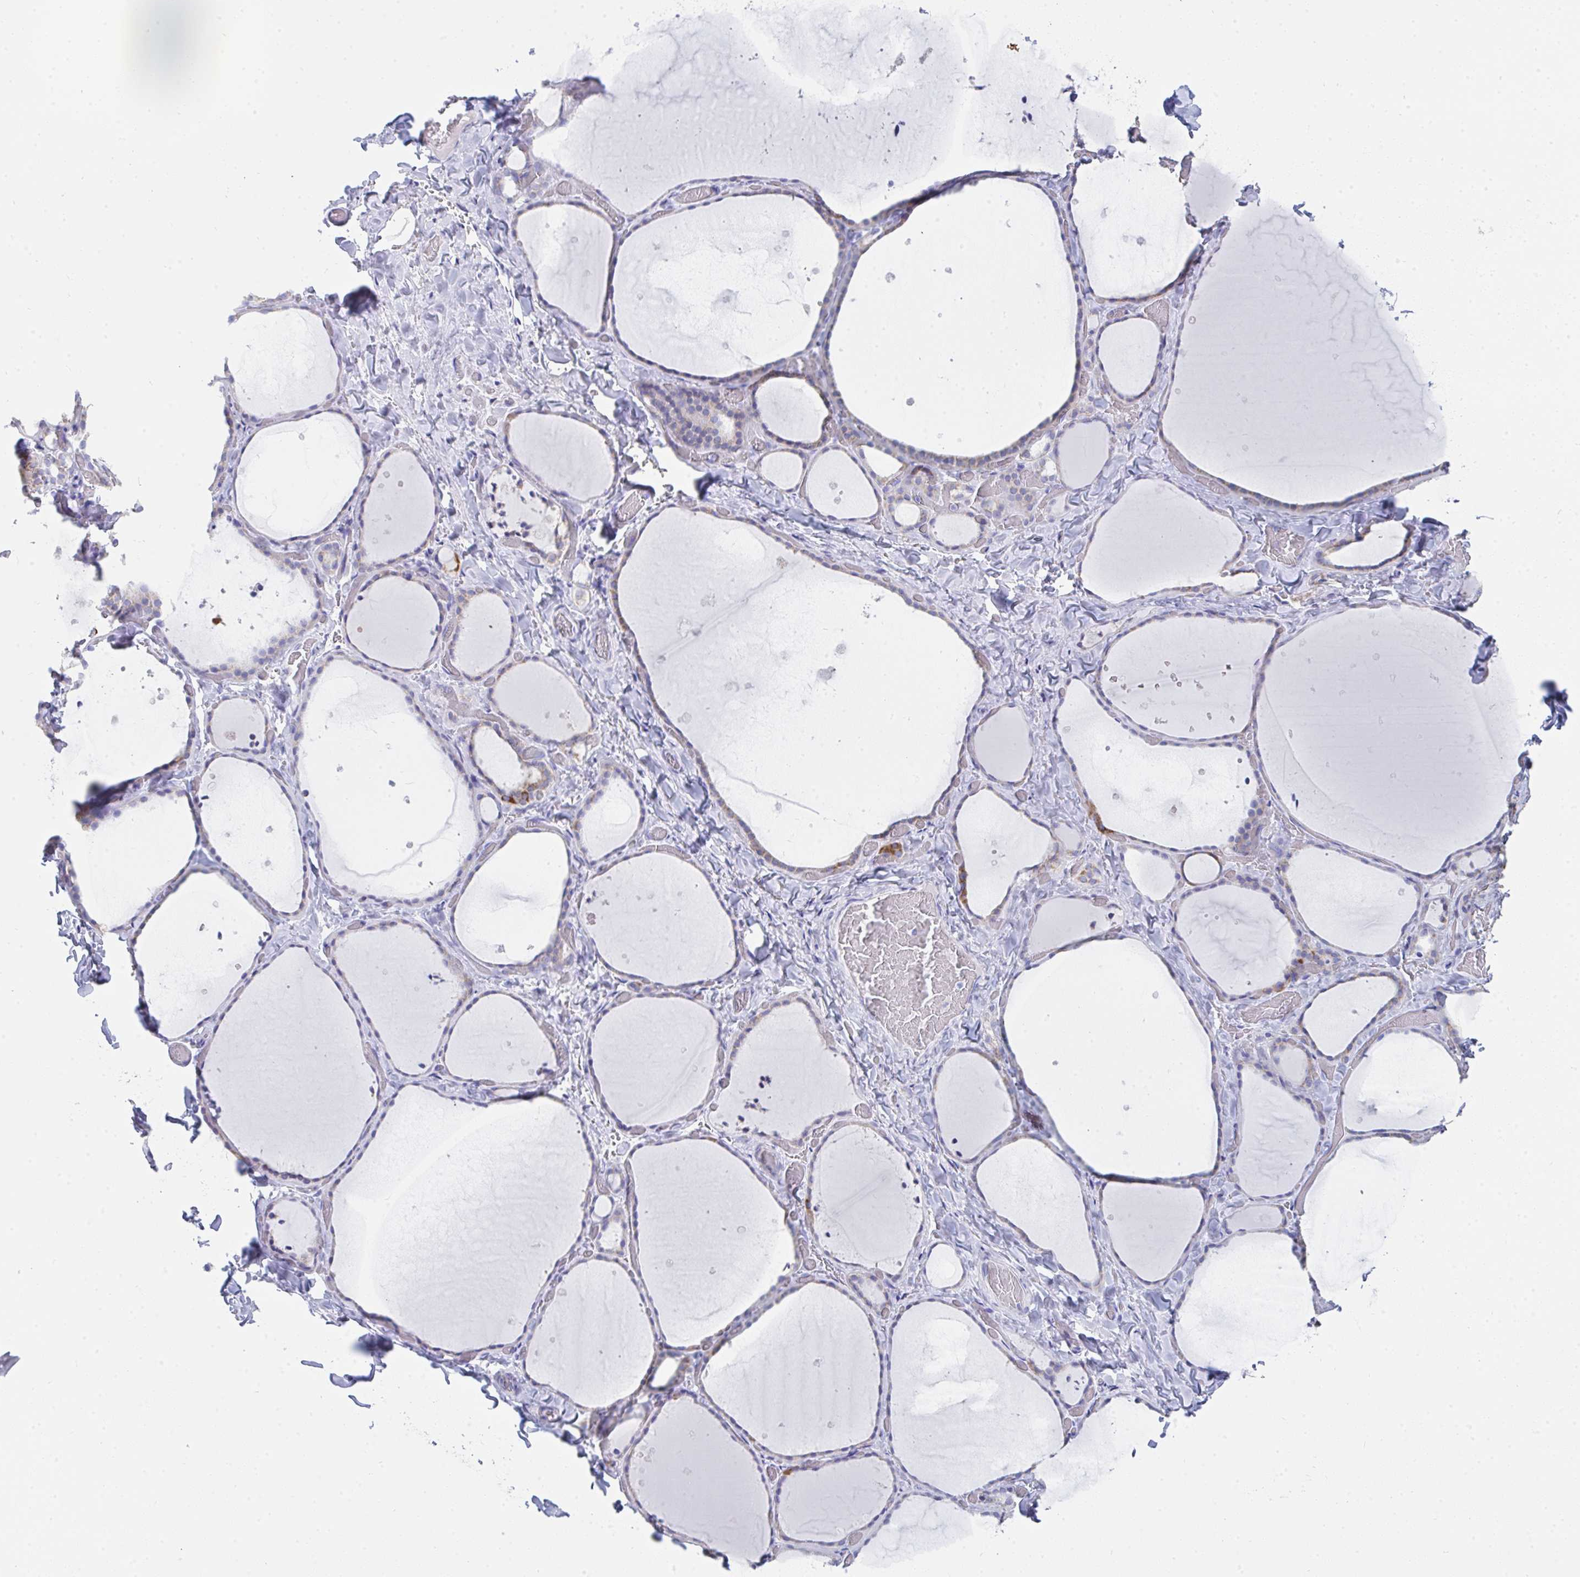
{"staining": {"intensity": "moderate", "quantity": "<25%", "location": "cytoplasmic/membranous"}, "tissue": "thyroid gland", "cell_type": "Glandular cells", "image_type": "normal", "snomed": [{"axis": "morphology", "description": "Normal tissue, NOS"}, {"axis": "topography", "description": "Thyroid gland"}], "caption": "Immunohistochemical staining of normal human thyroid gland demonstrates moderate cytoplasmic/membranous protein expression in about <25% of glandular cells.", "gene": "AIFM1", "patient": {"sex": "female", "age": 36}}